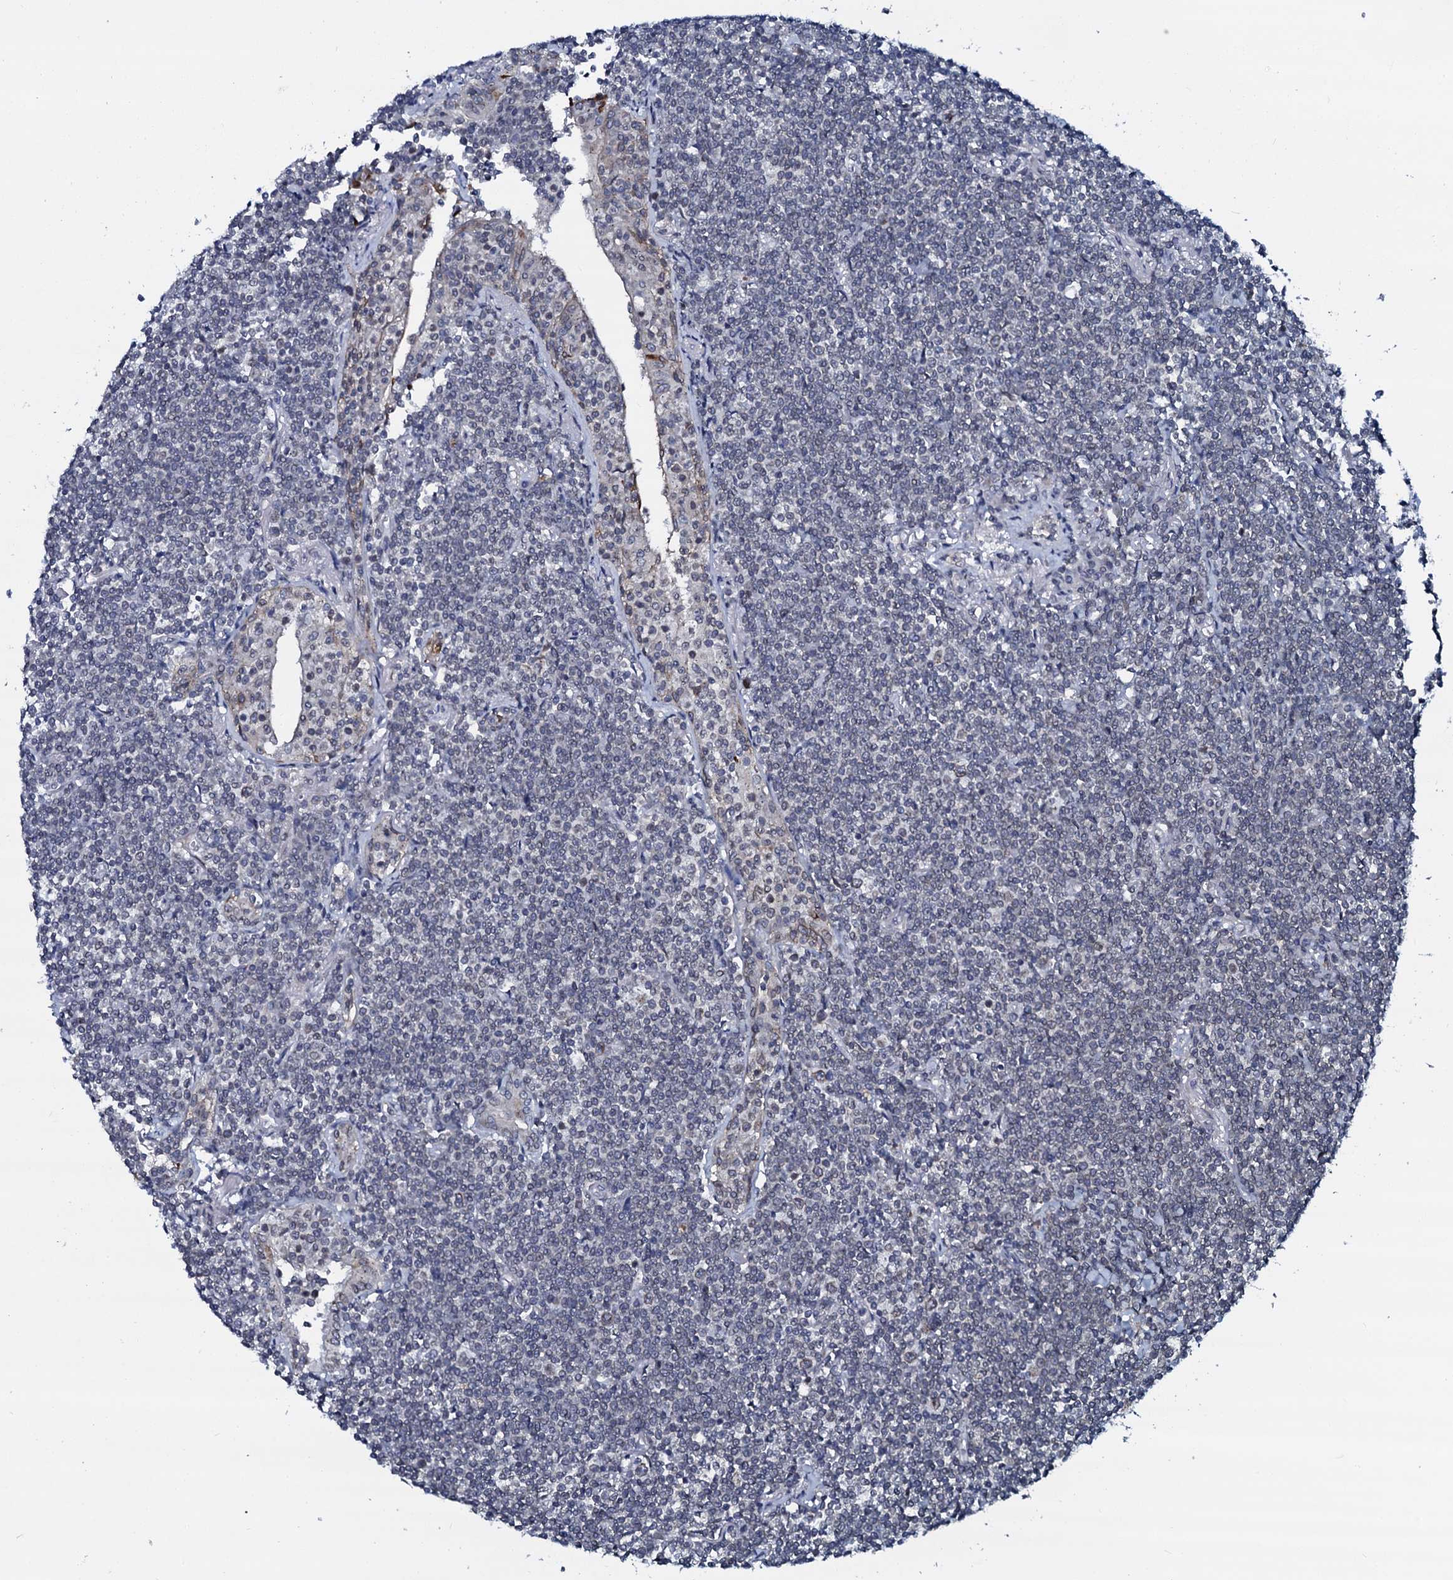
{"staining": {"intensity": "negative", "quantity": "none", "location": "none"}, "tissue": "lymphoma", "cell_type": "Tumor cells", "image_type": "cancer", "snomed": [{"axis": "morphology", "description": "Malignant lymphoma, non-Hodgkin's type, Low grade"}, {"axis": "topography", "description": "Lung"}], "caption": "Immunohistochemical staining of low-grade malignant lymphoma, non-Hodgkin's type reveals no significant expression in tumor cells. (DAB (3,3'-diaminobenzidine) immunohistochemistry, high magnification).", "gene": "SNTA1", "patient": {"sex": "female", "age": 71}}